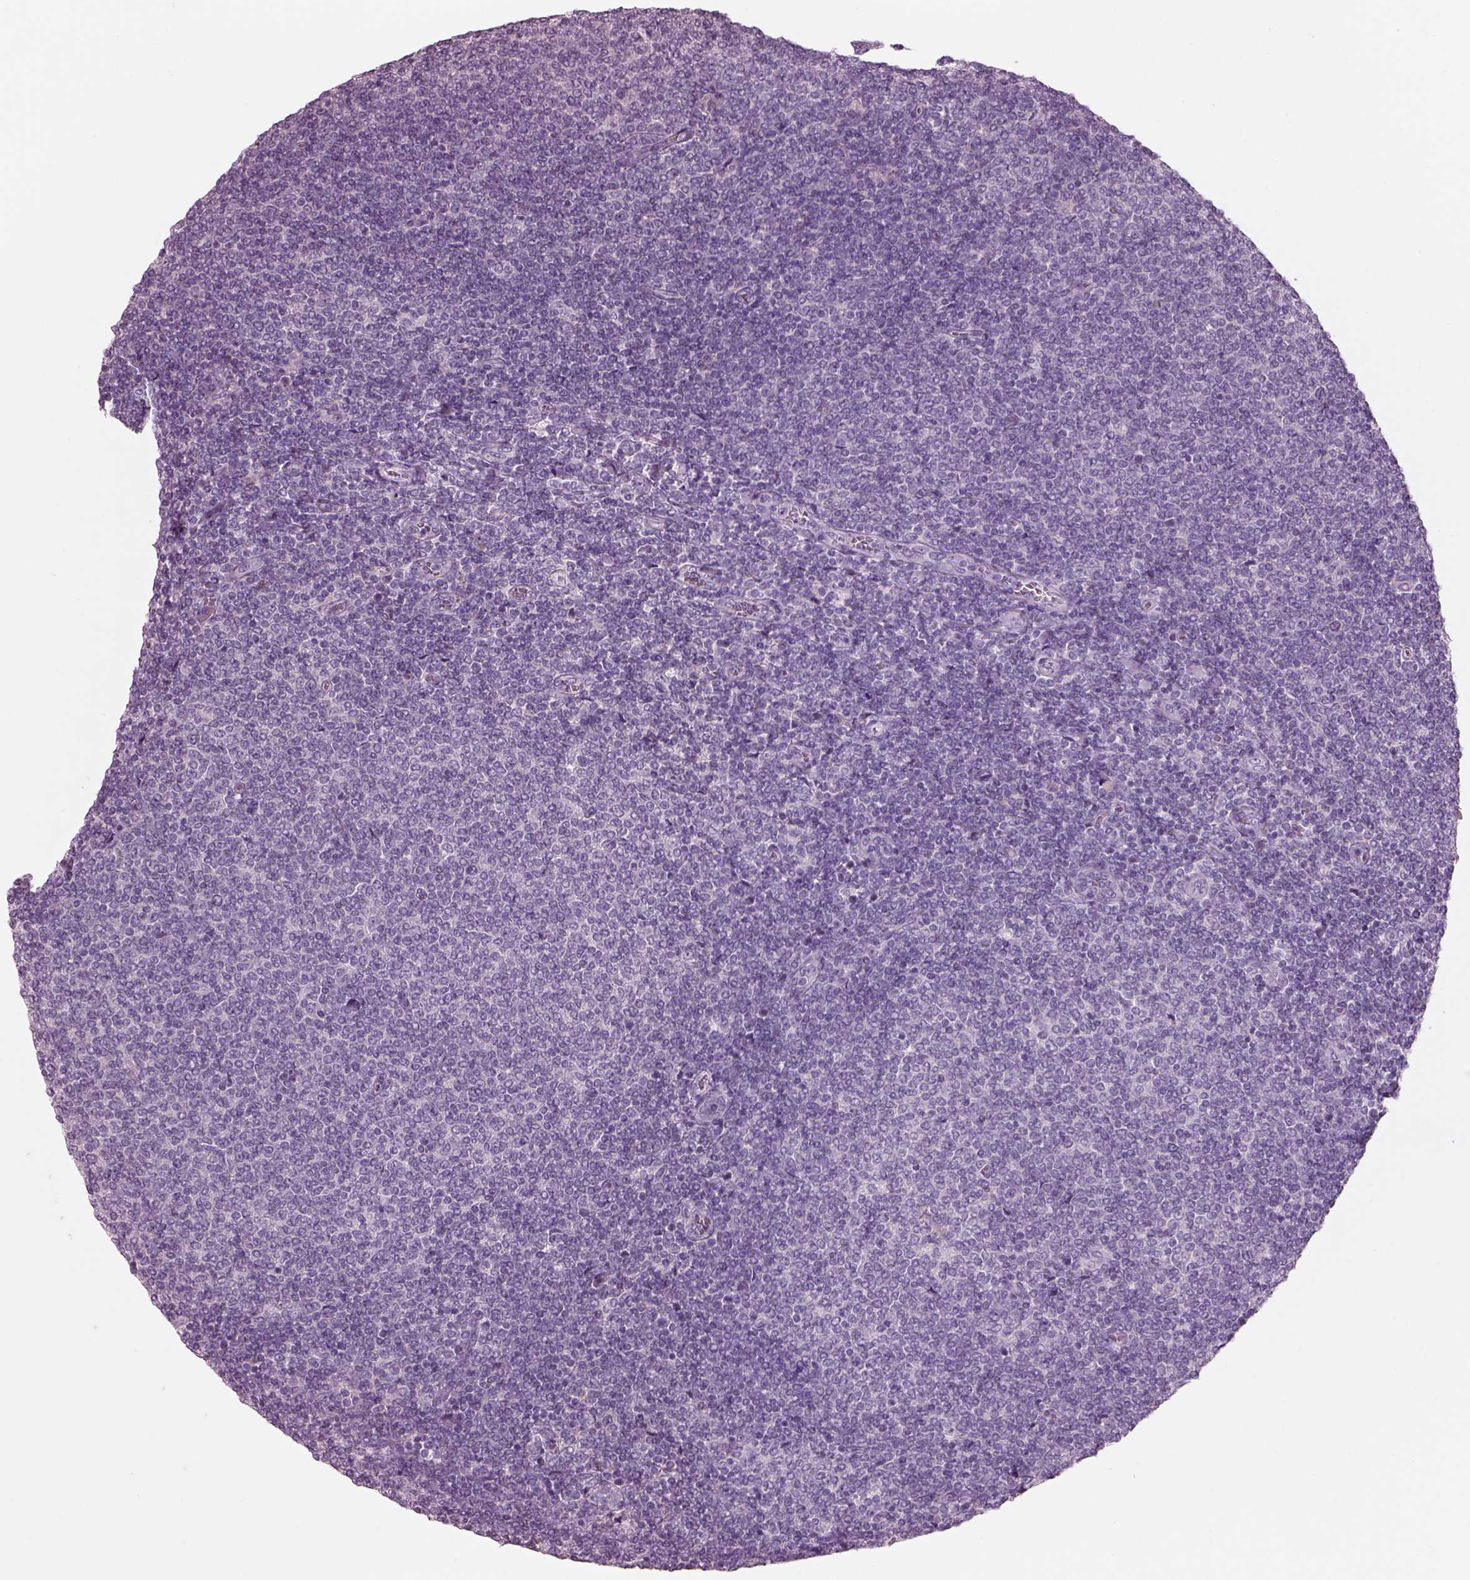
{"staining": {"intensity": "negative", "quantity": "none", "location": "none"}, "tissue": "lymphoma", "cell_type": "Tumor cells", "image_type": "cancer", "snomed": [{"axis": "morphology", "description": "Malignant lymphoma, non-Hodgkin's type, Low grade"}, {"axis": "topography", "description": "Lymph node"}], "caption": "An image of malignant lymphoma, non-Hodgkin's type (low-grade) stained for a protein shows no brown staining in tumor cells.", "gene": "SLC27A2", "patient": {"sex": "male", "age": 52}}